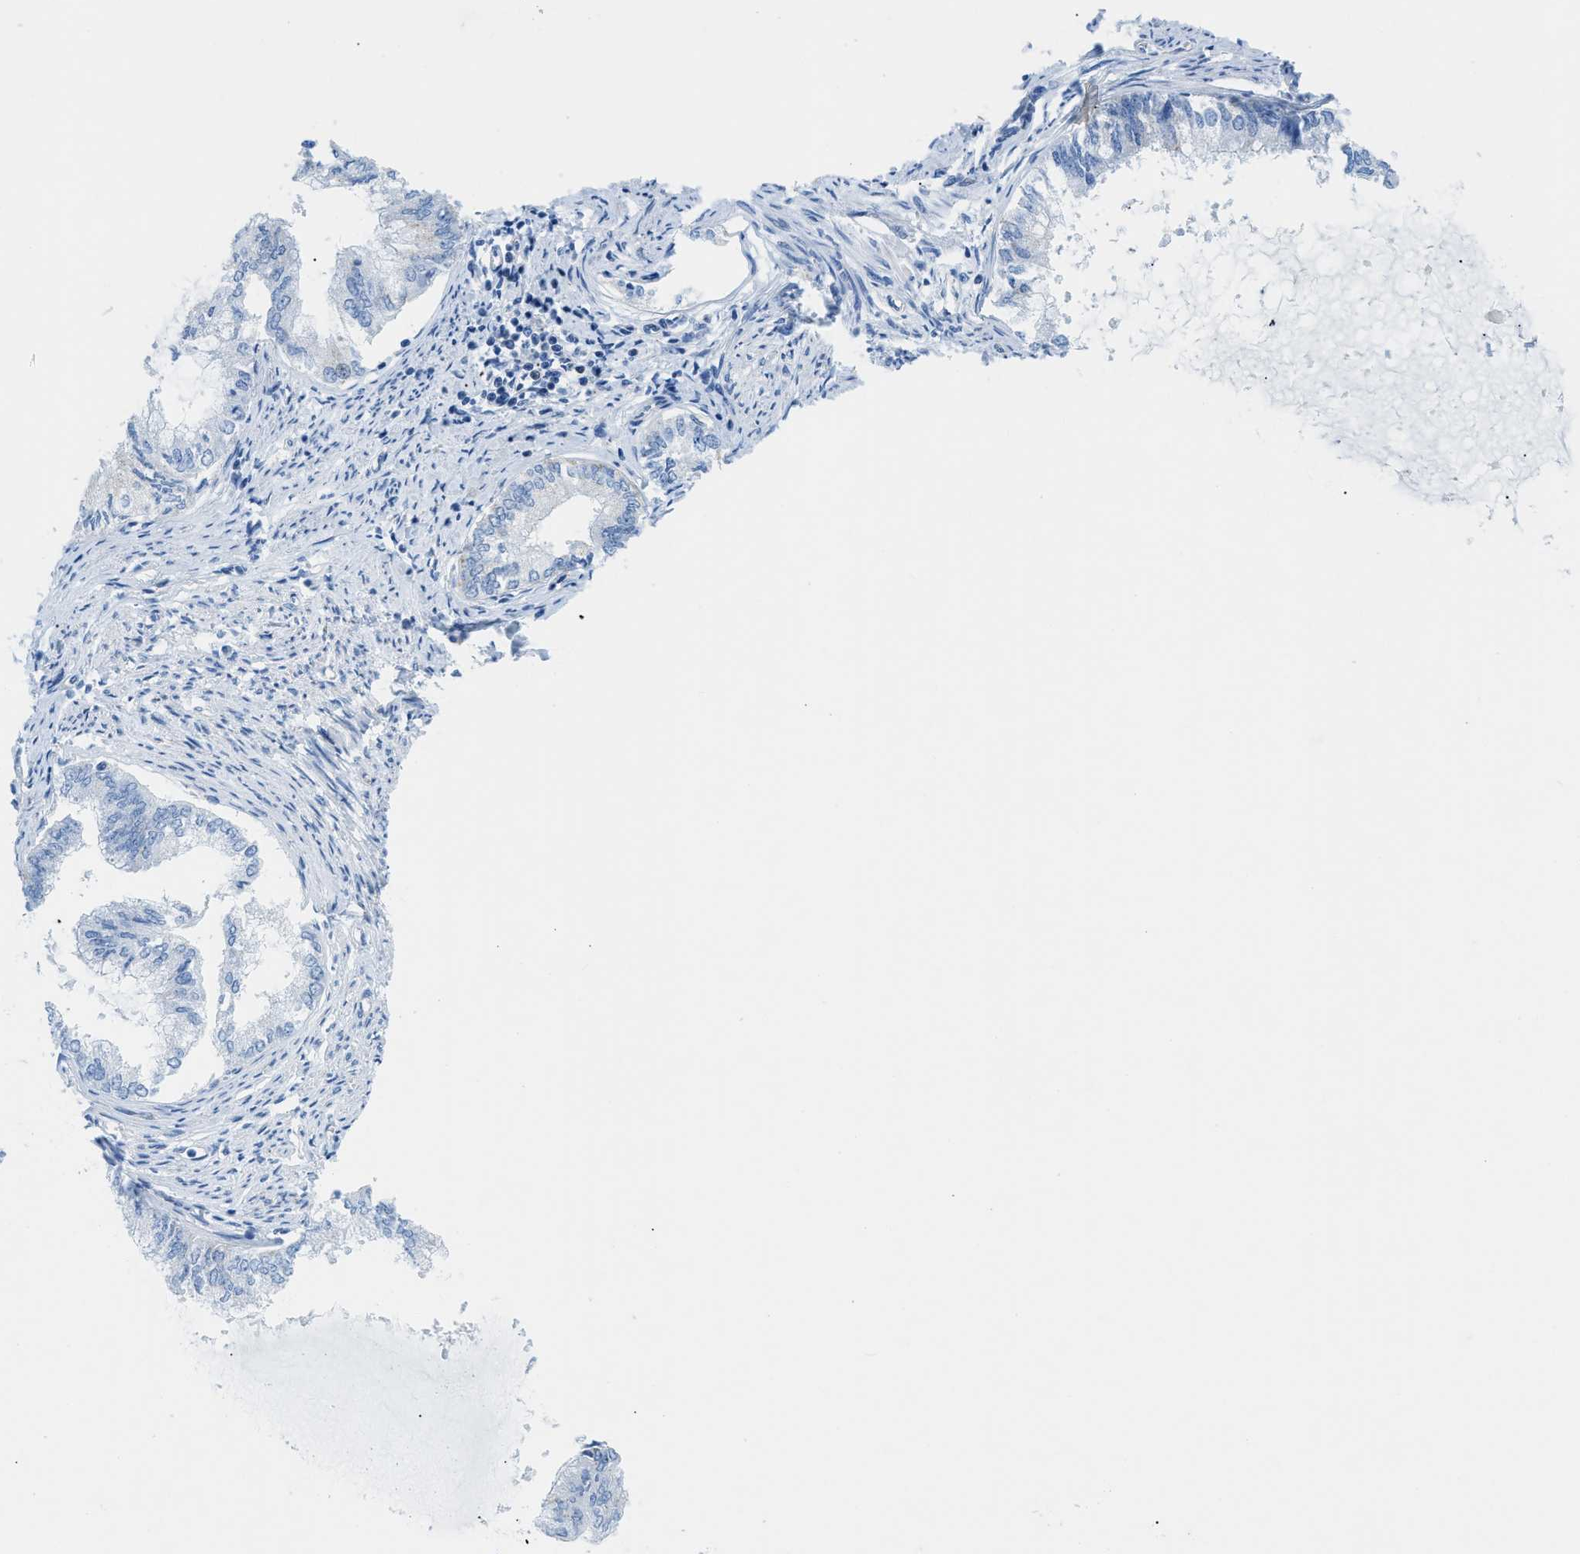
{"staining": {"intensity": "negative", "quantity": "none", "location": "none"}, "tissue": "endometrial cancer", "cell_type": "Tumor cells", "image_type": "cancer", "snomed": [{"axis": "morphology", "description": "Adenocarcinoma, NOS"}, {"axis": "topography", "description": "Endometrium"}], "caption": "Tumor cells show no significant expression in endometrial adenocarcinoma.", "gene": "FDCSP", "patient": {"sex": "female", "age": 86}}